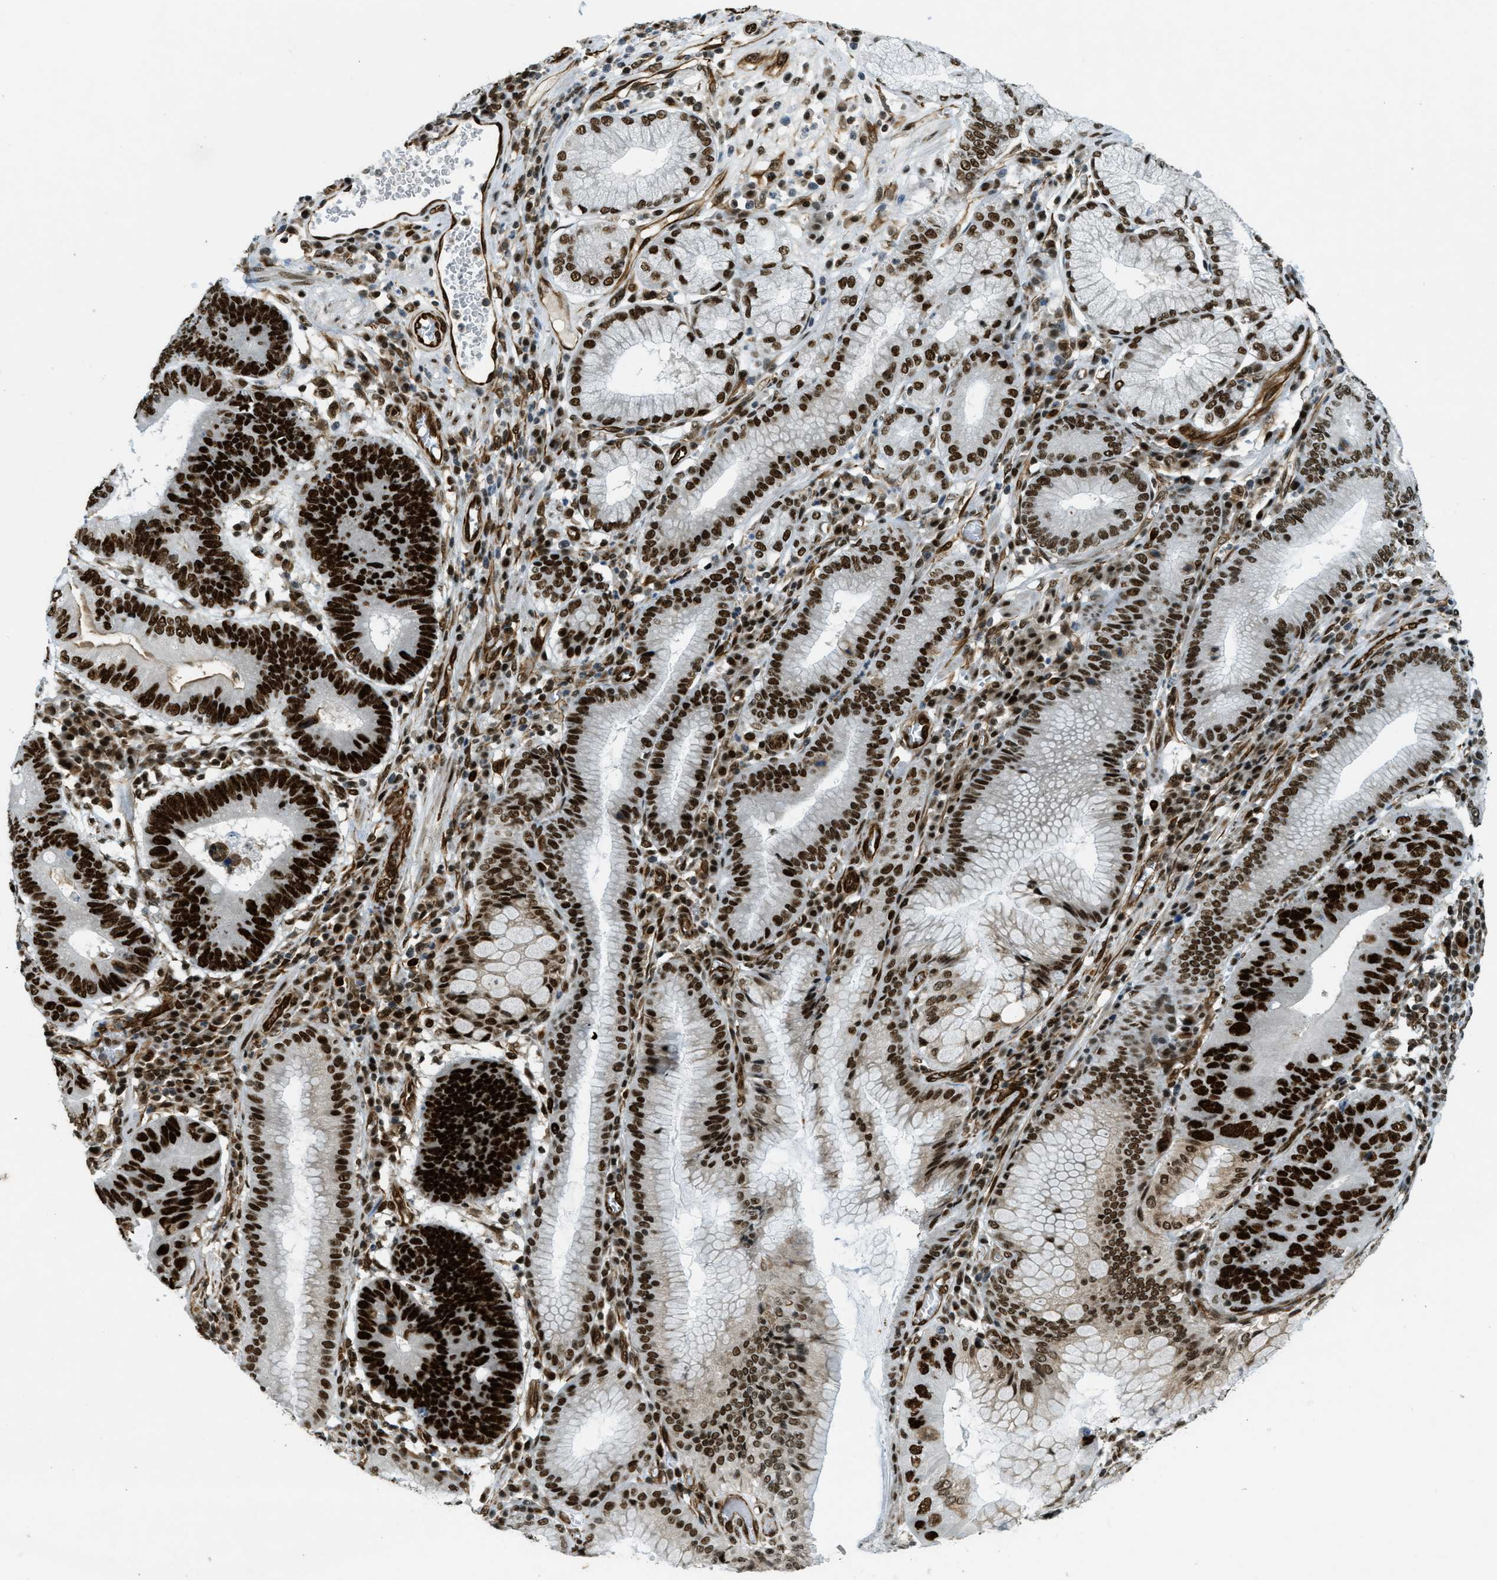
{"staining": {"intensity": "strong", "quantity": ">75%", "location": "nuclear"}, "tissue": "stomach cancer", "cell_type": "Tumor cells", "image_type": "cancer", "snomed": [{"axis": "morphology", "description": "Adenocarcinoma, NOS"}, {"axis": "topography", "description": "Stomach"}], "caption": "Immunohistochemistry staining of stomach cancer (adenocarcinoma), which shows high levels of strong nuclear positivity in about >75% of tumor cells indicating strong nuclear protein staining. The staining was performed using DAB (3,3'-diaminobenzidine) (brown) for protein detection and nuclei were counterstained in hematoxylin (blue).", "gene": "ZFR", "patient": {"sex": "male", "age": 59}}